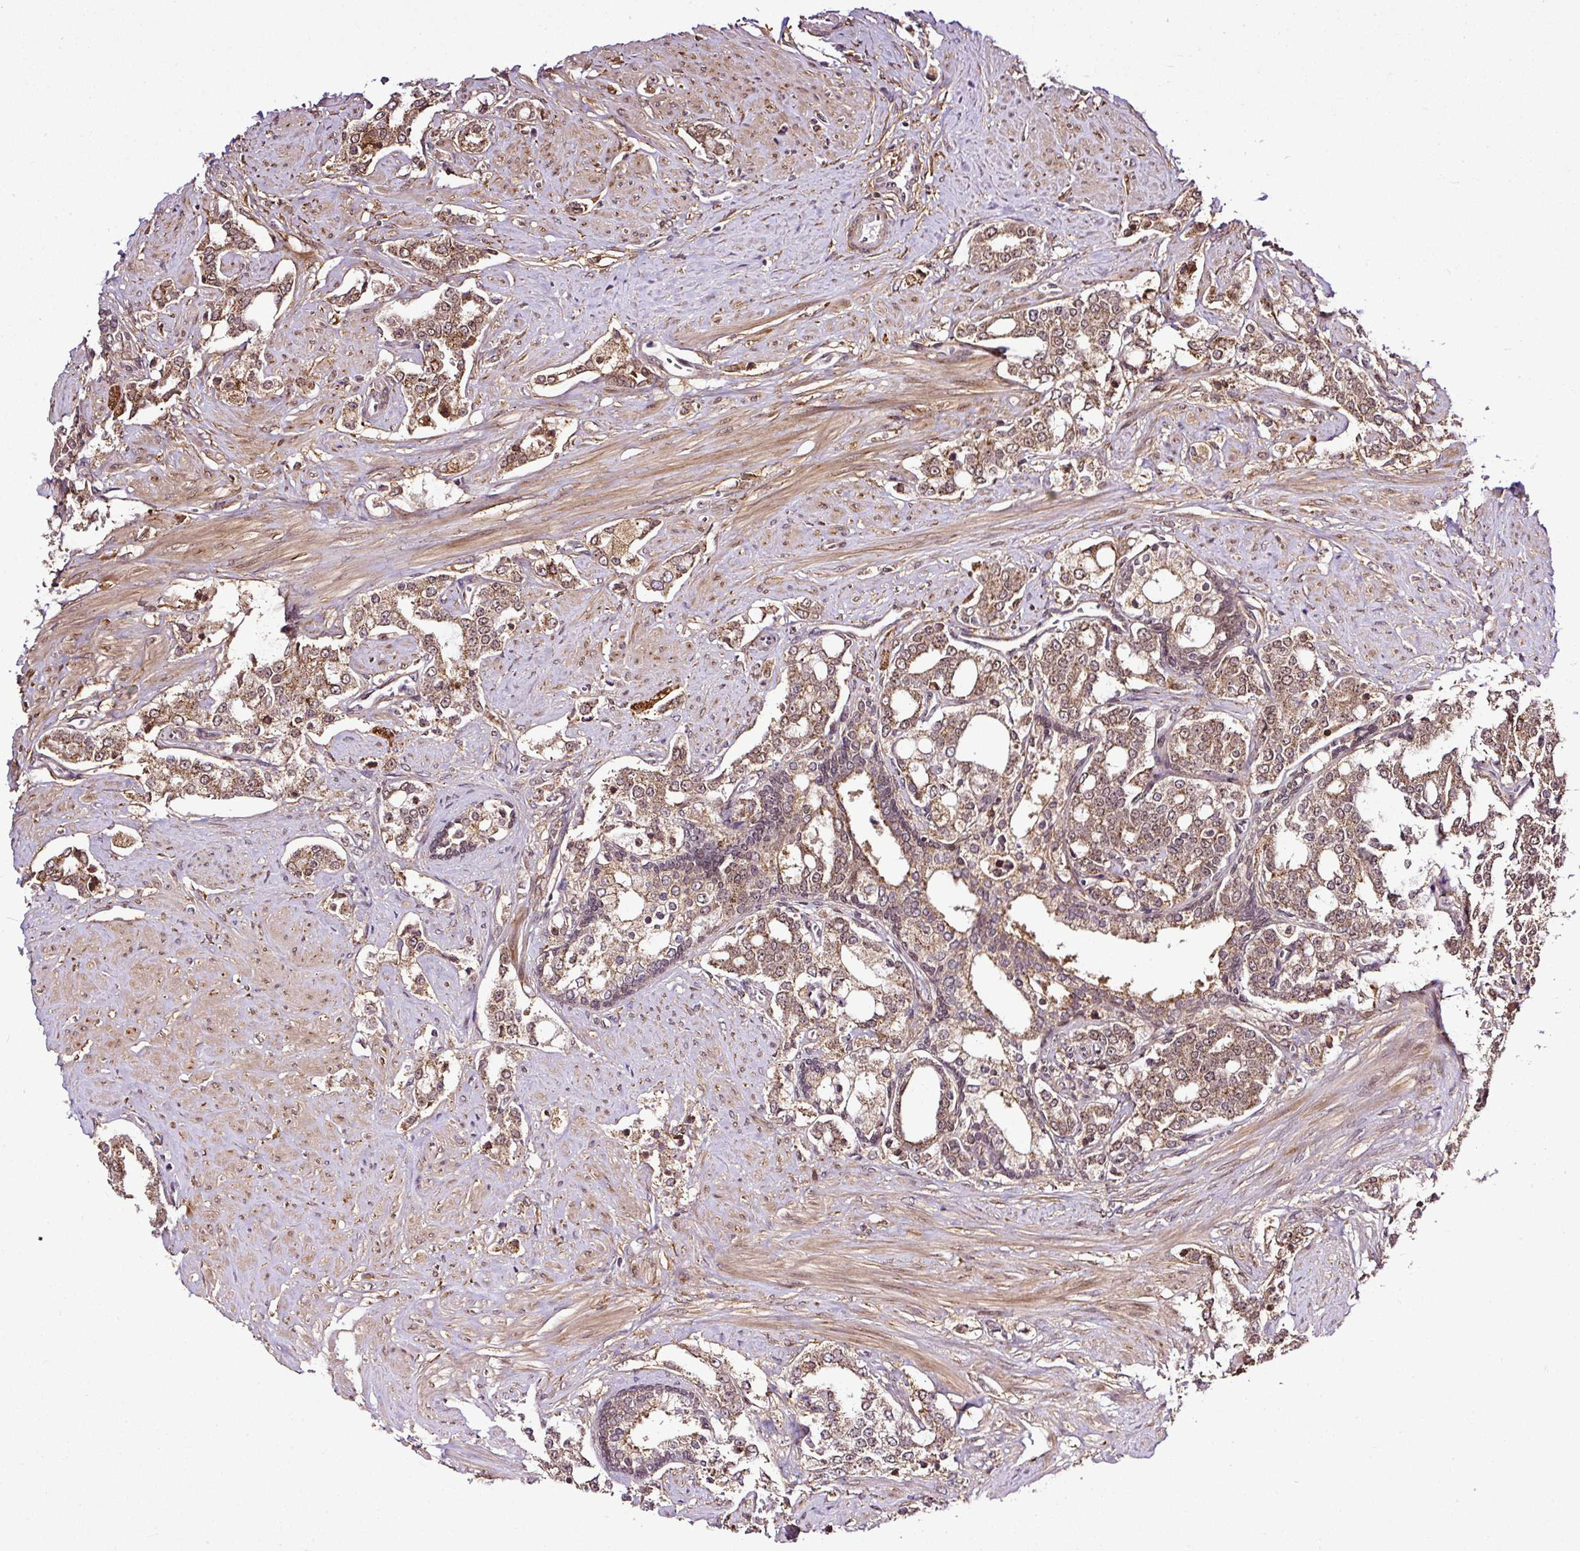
{"staining": {"intensity": "moderate", "quantity": ">75%", "location": "cytoplasmic/membranous,nuclear"}, "tissue": "prostate cancer", "cell_type": "Tumor cells", "image_type": "cancer", "snomed": [{"axis": "morphology", "description": "Adenocarcinoma, High grade"}, {"axis": "topography", "description": "Prostate"}], "caption": "This image displays prostate adenocarcinoma (high-grade) stained with immunohistochemistry (IHC) to label a protein in brown. The cytoplasmic/membranous and nuclear of tumor cells show moderate positivity for the protein. Nuclei are counter-stained blue.", "gene": "FAM153A", "patient": {"sex": "male", "age": 64}}